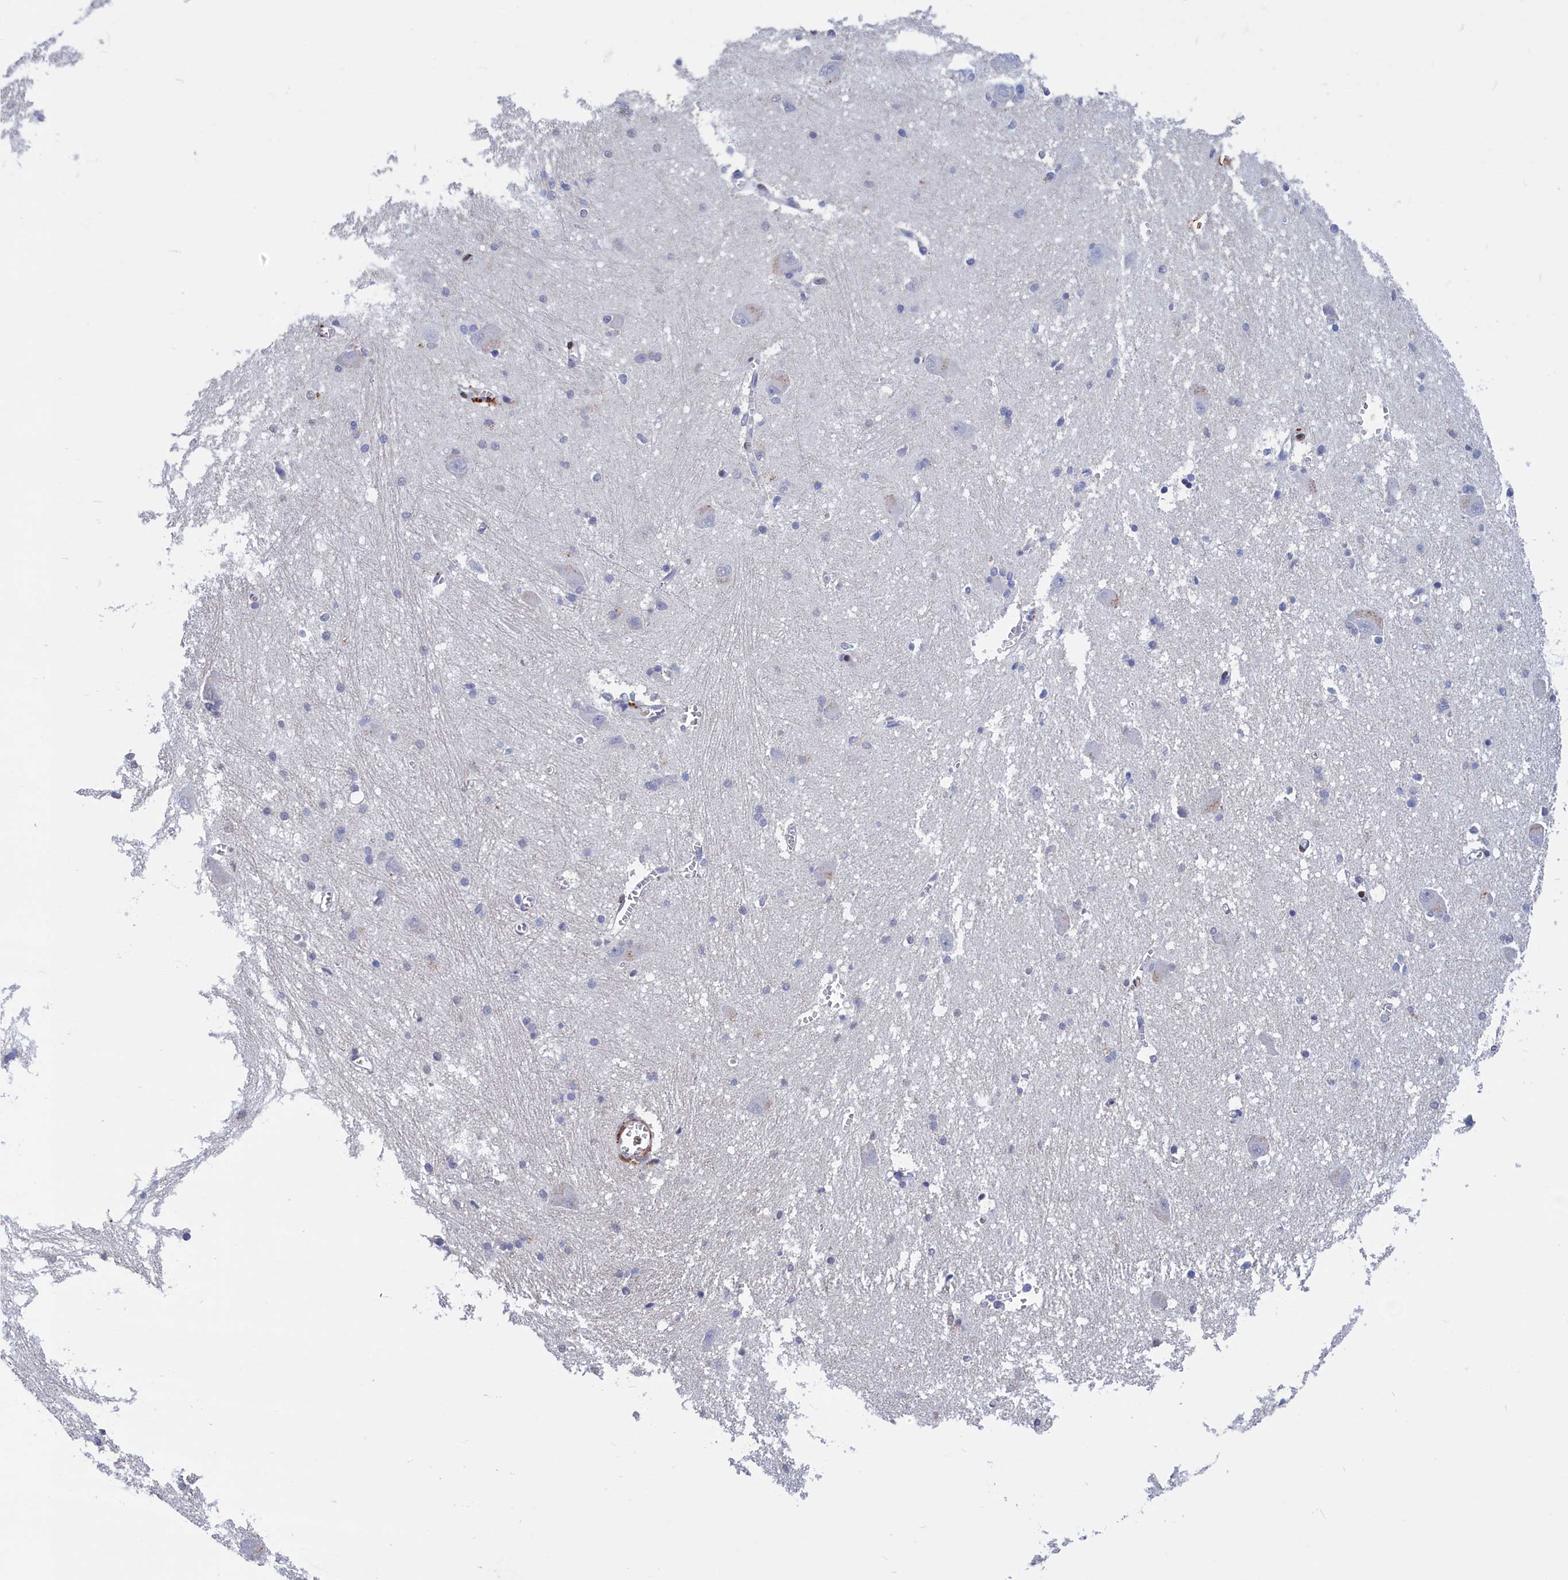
{"staining": {"intensity": "negative", "quantity": "none", "location": "none"}, "tissue": "caudate", "cell_type": "Glial cells", "image_type": "normal", "snomed": [{"axis": "morphology", "description": "Normal tissue, NOS"}, {"axis": "topography", "description": "Lateral ventricle wall"}], "caption": "This is a photomicrograph of immunohistochemistry staining of normal caudate, which shows no expression in glial cells.", "gene": "CRIP1", "patient": {"sex": "male", "age": 37}}